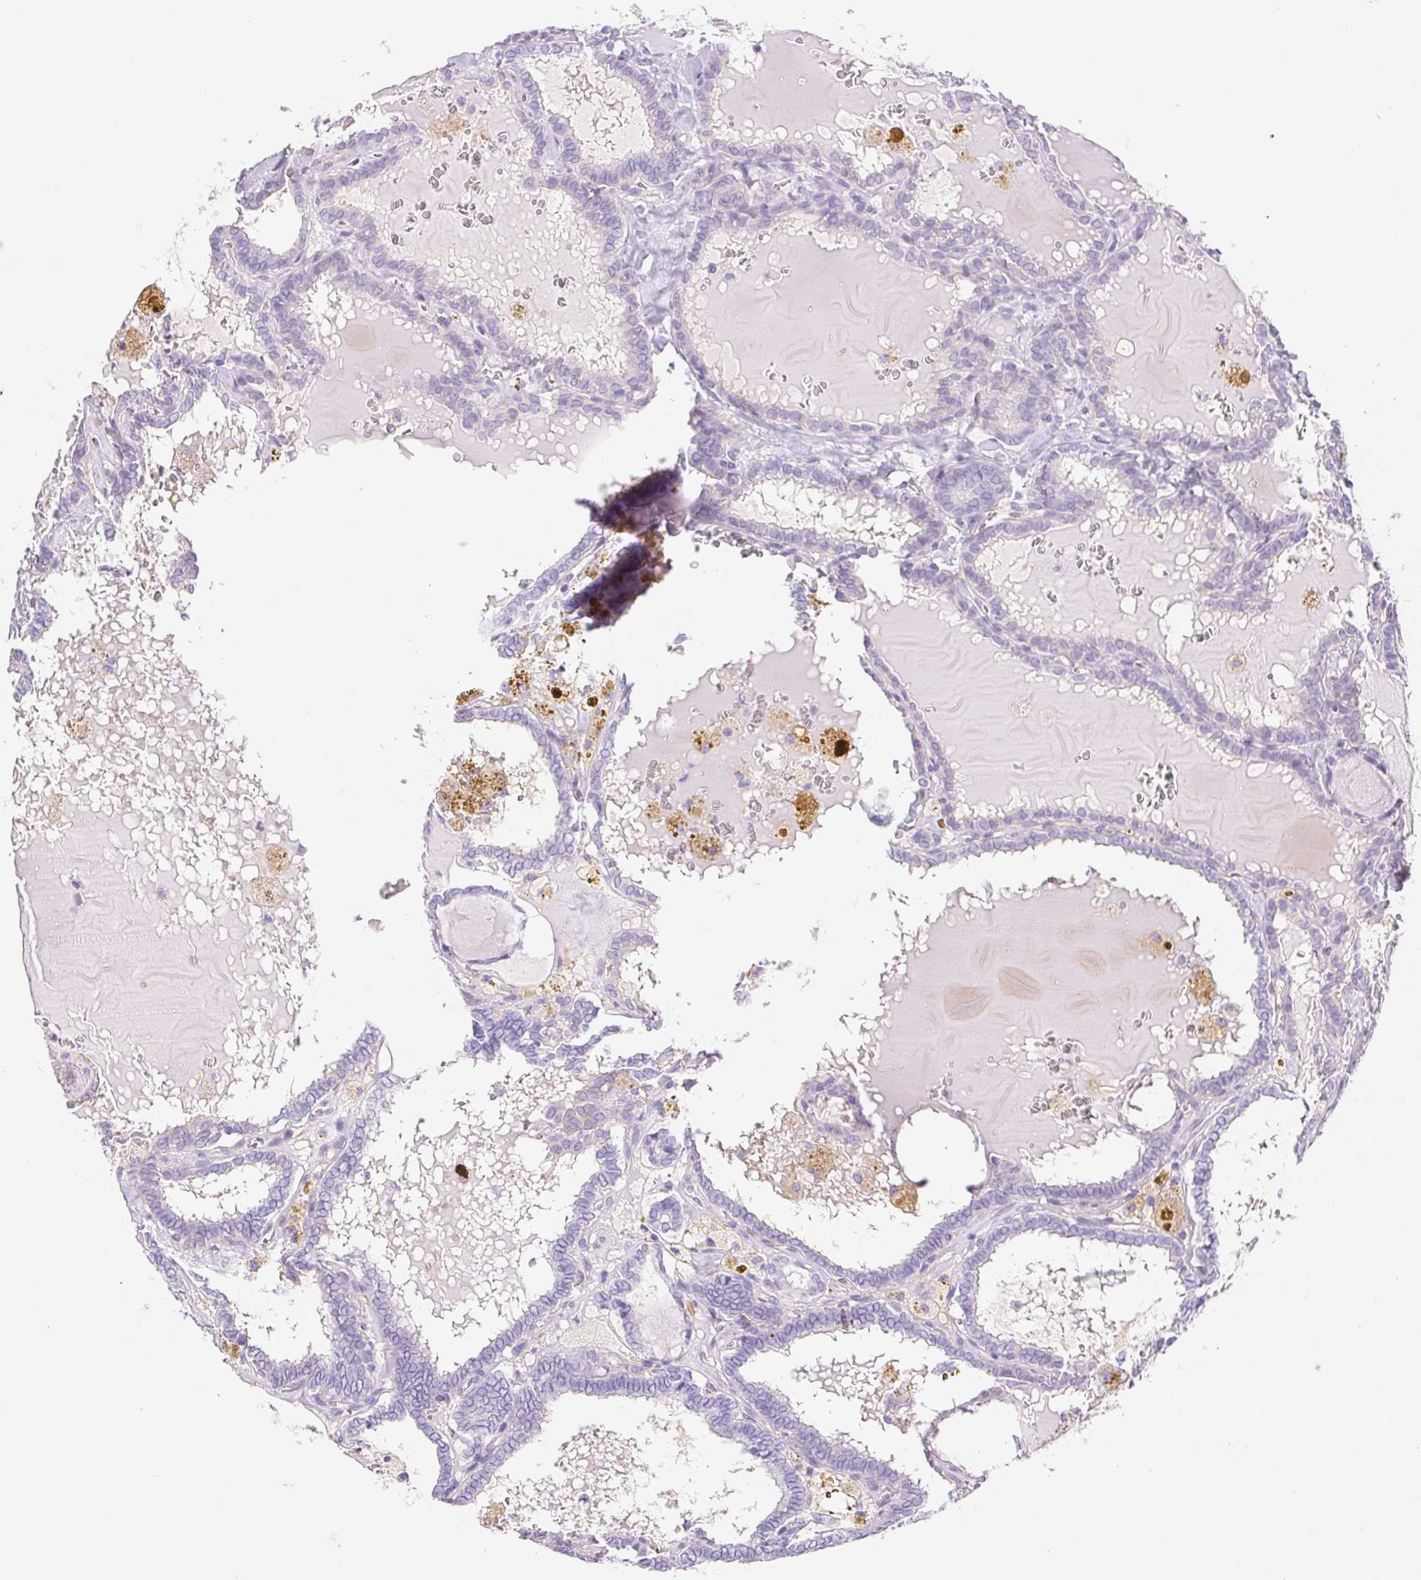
{"staining": {"intensity": "negative", "quantity": "none", "location": "none"}, "tissue": "thyroid cancer", "cell_type": "Tumor cells", "image_type": "cancer", "snomed": [{"axis": "morphology", "description": "Papillary adenocarcinoma, NOS"}, {"axis": "topography", "description": "Thyroid gland"}], "caption": "The micrograph exhibits no significant staining in tumor cells of thyroid papillary adenocarcinoma.", "gene": "PNLIP", "patient": {"sex": "female", "age": 39}}